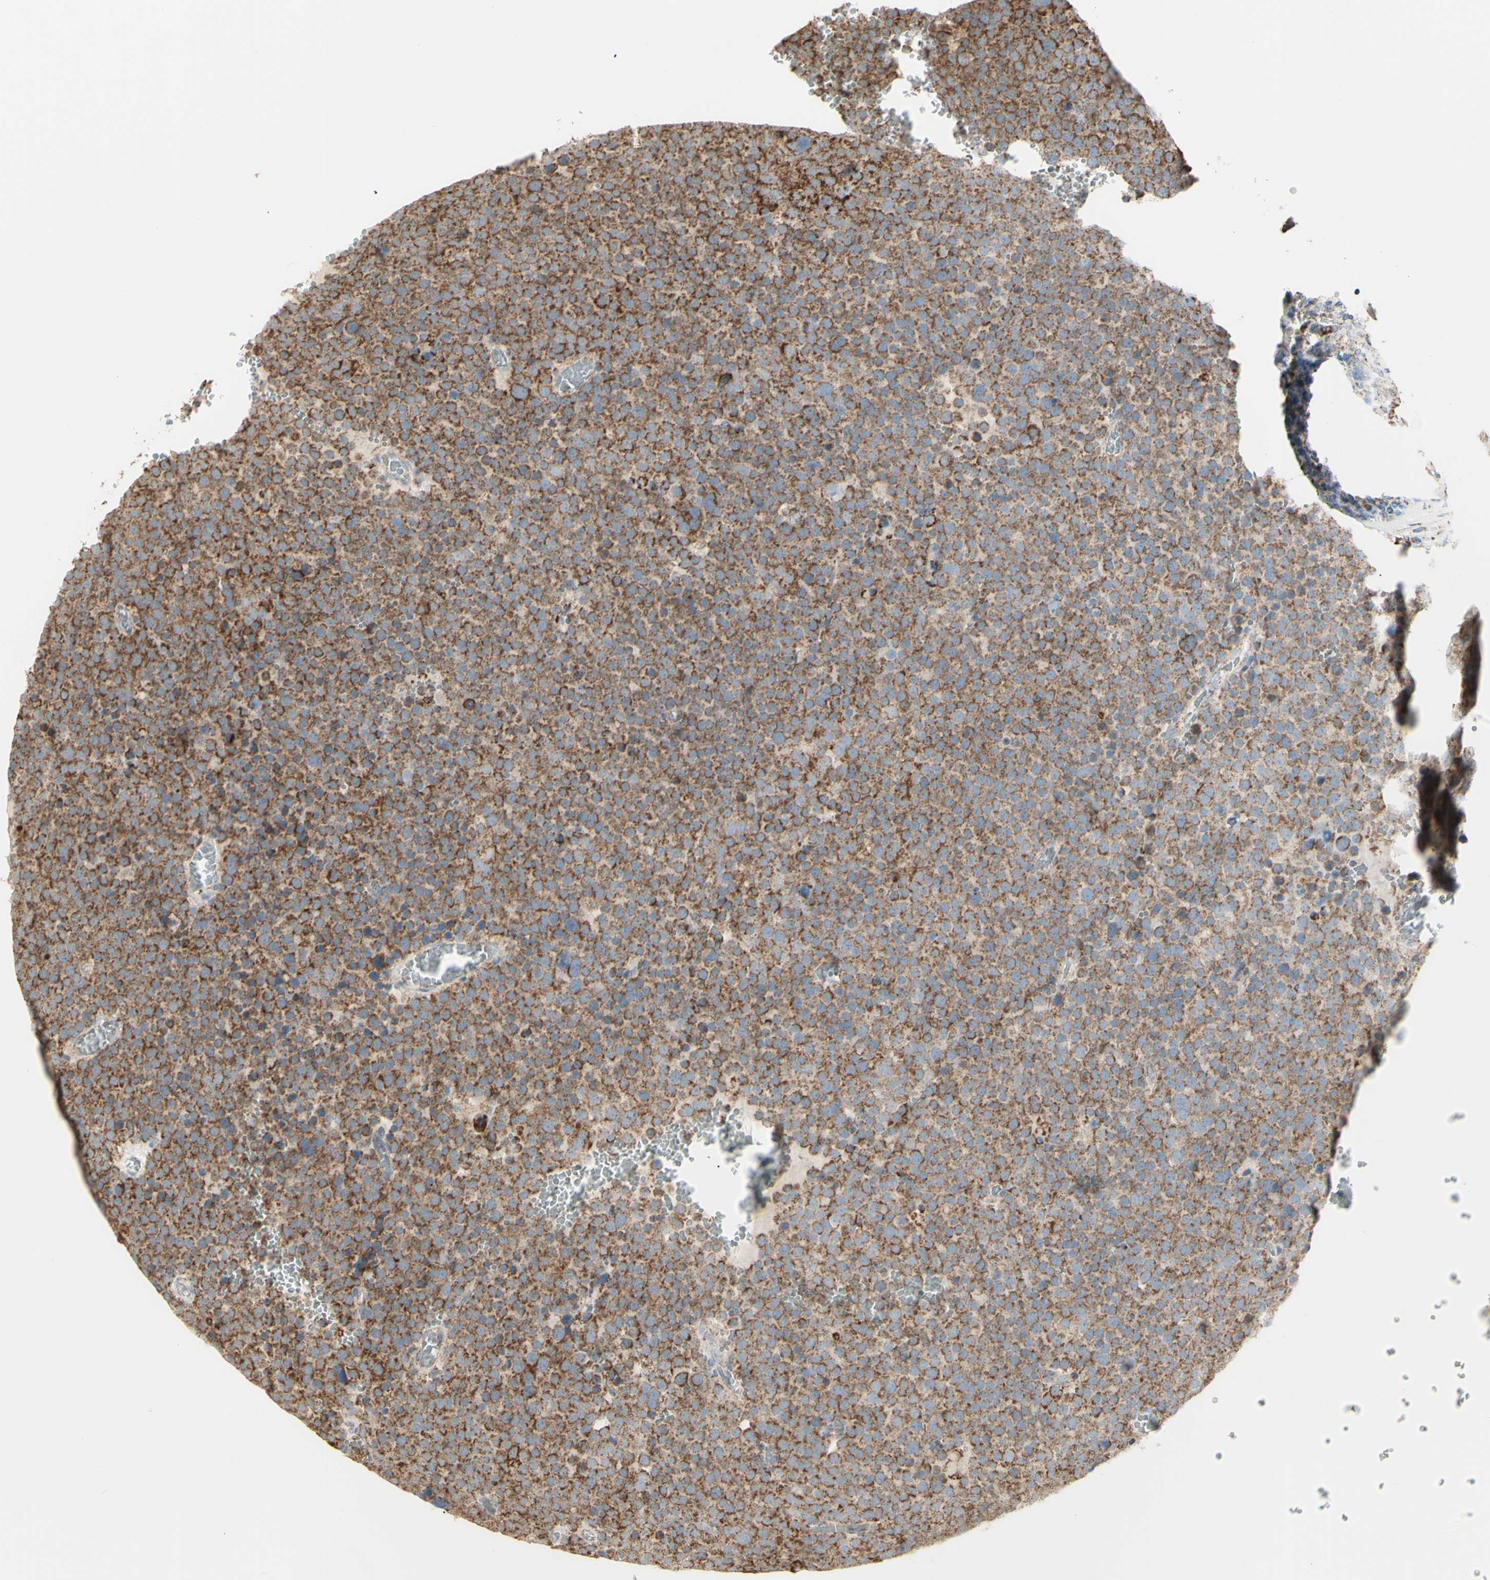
{"staining": {"intensity": "moderate", "quantity": ">75%", "location": "cytoplasmic/membranous"}, "tissue": "testis cancer", "cell_type": "Tumor cells", "image_type": "cancer", "snomed": [{"axis": "morphology", "description": "Seminoma, NOS"}, {"axis": "topography", "description": "Testis"}], "caption": "DAB (3,3'-diaminobenzidine) immunohistochemical staining of testis cancer exhibits moderate cytoplasmic/membranous protein expression in approximately >75% of tumor cells.", "gene": "LETM1", "patient": {"sex": "male", "age": 71}}